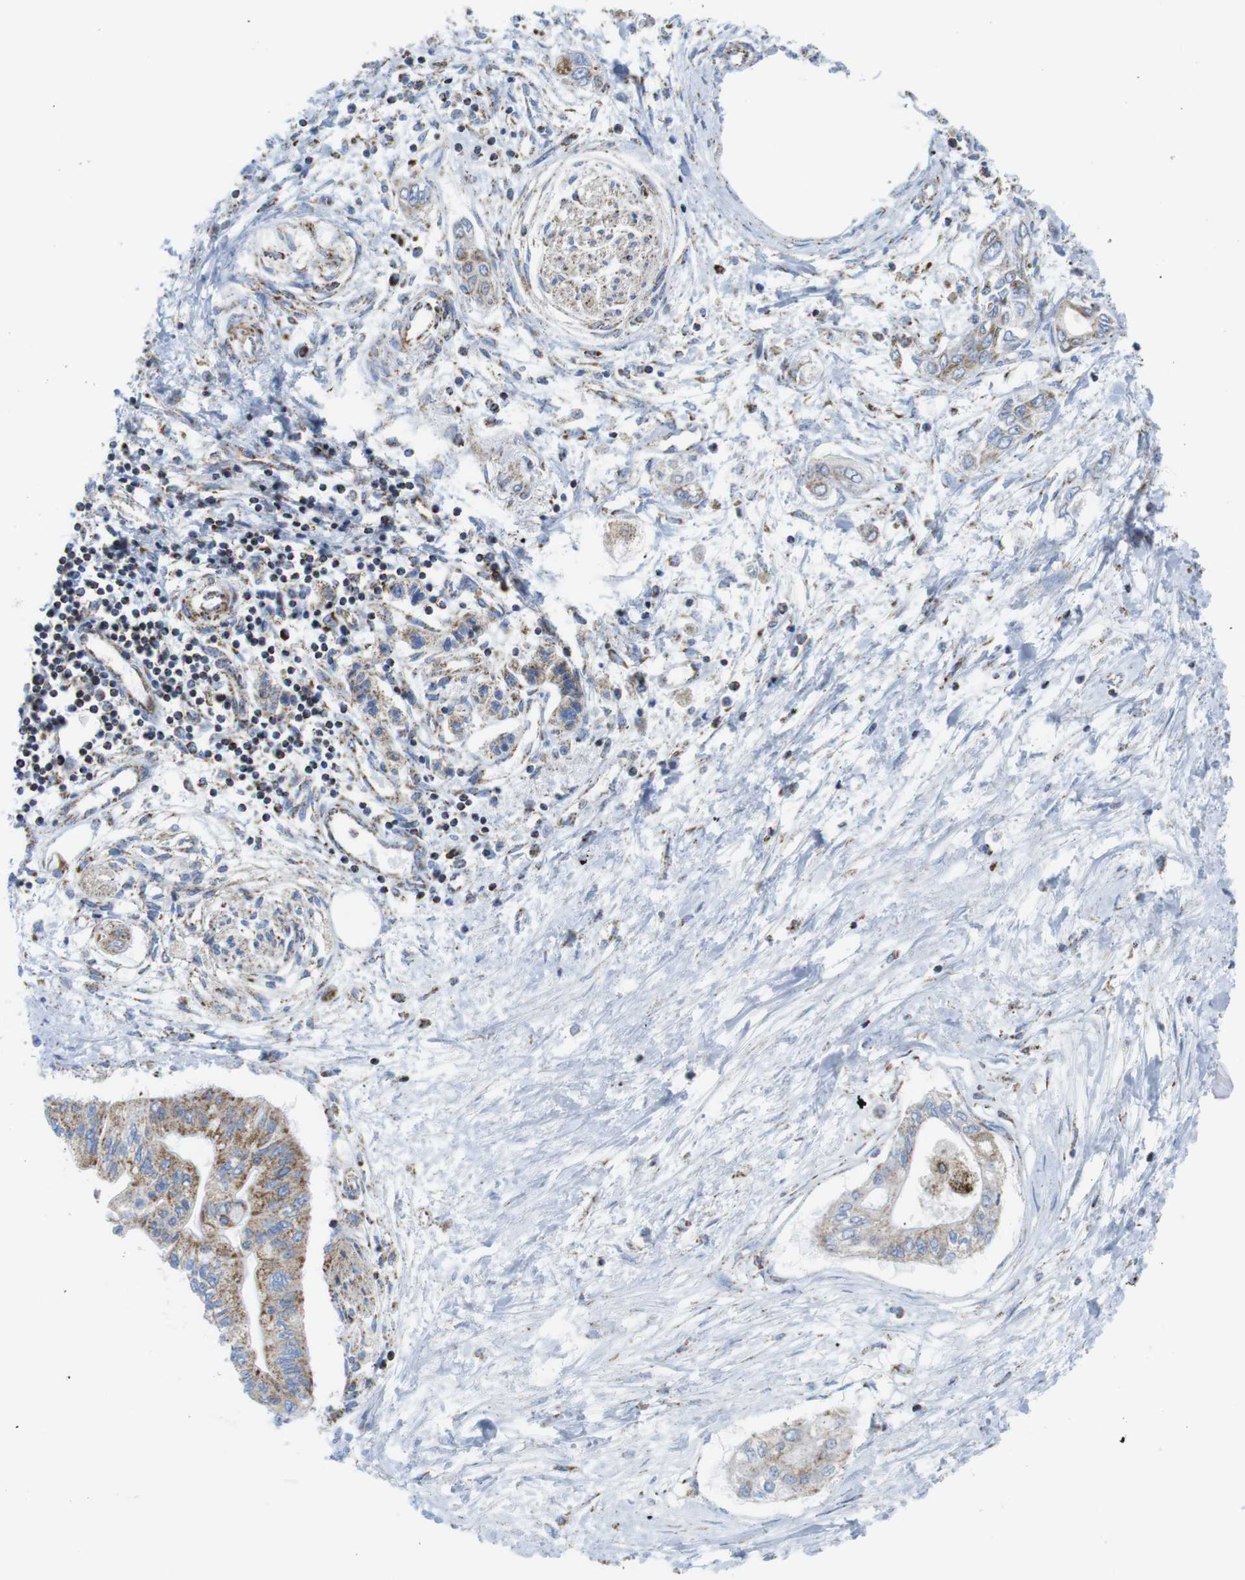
{"staining": {"intensity": "moderate", "quantity": ">75%", "location": "cytoplasmic/membranous"}, "tissue": "pancreatic cancer", "cell_type": "Tumor cells", "image_type": "cancer", "snomed": [{"axis": "morphology", "description": "Adenocarcinoma, NOS"}, {"axis": "topography", "description": "Pancreas"}], "caption": "Pancreatic cancer stained with a brown dye demonstrates moderate cytoplasmic/membranous positive staining in approximately >75% of tumor cells.", "gene": "ATP5PO", "patient": {"sex": "female", "age": 77}}